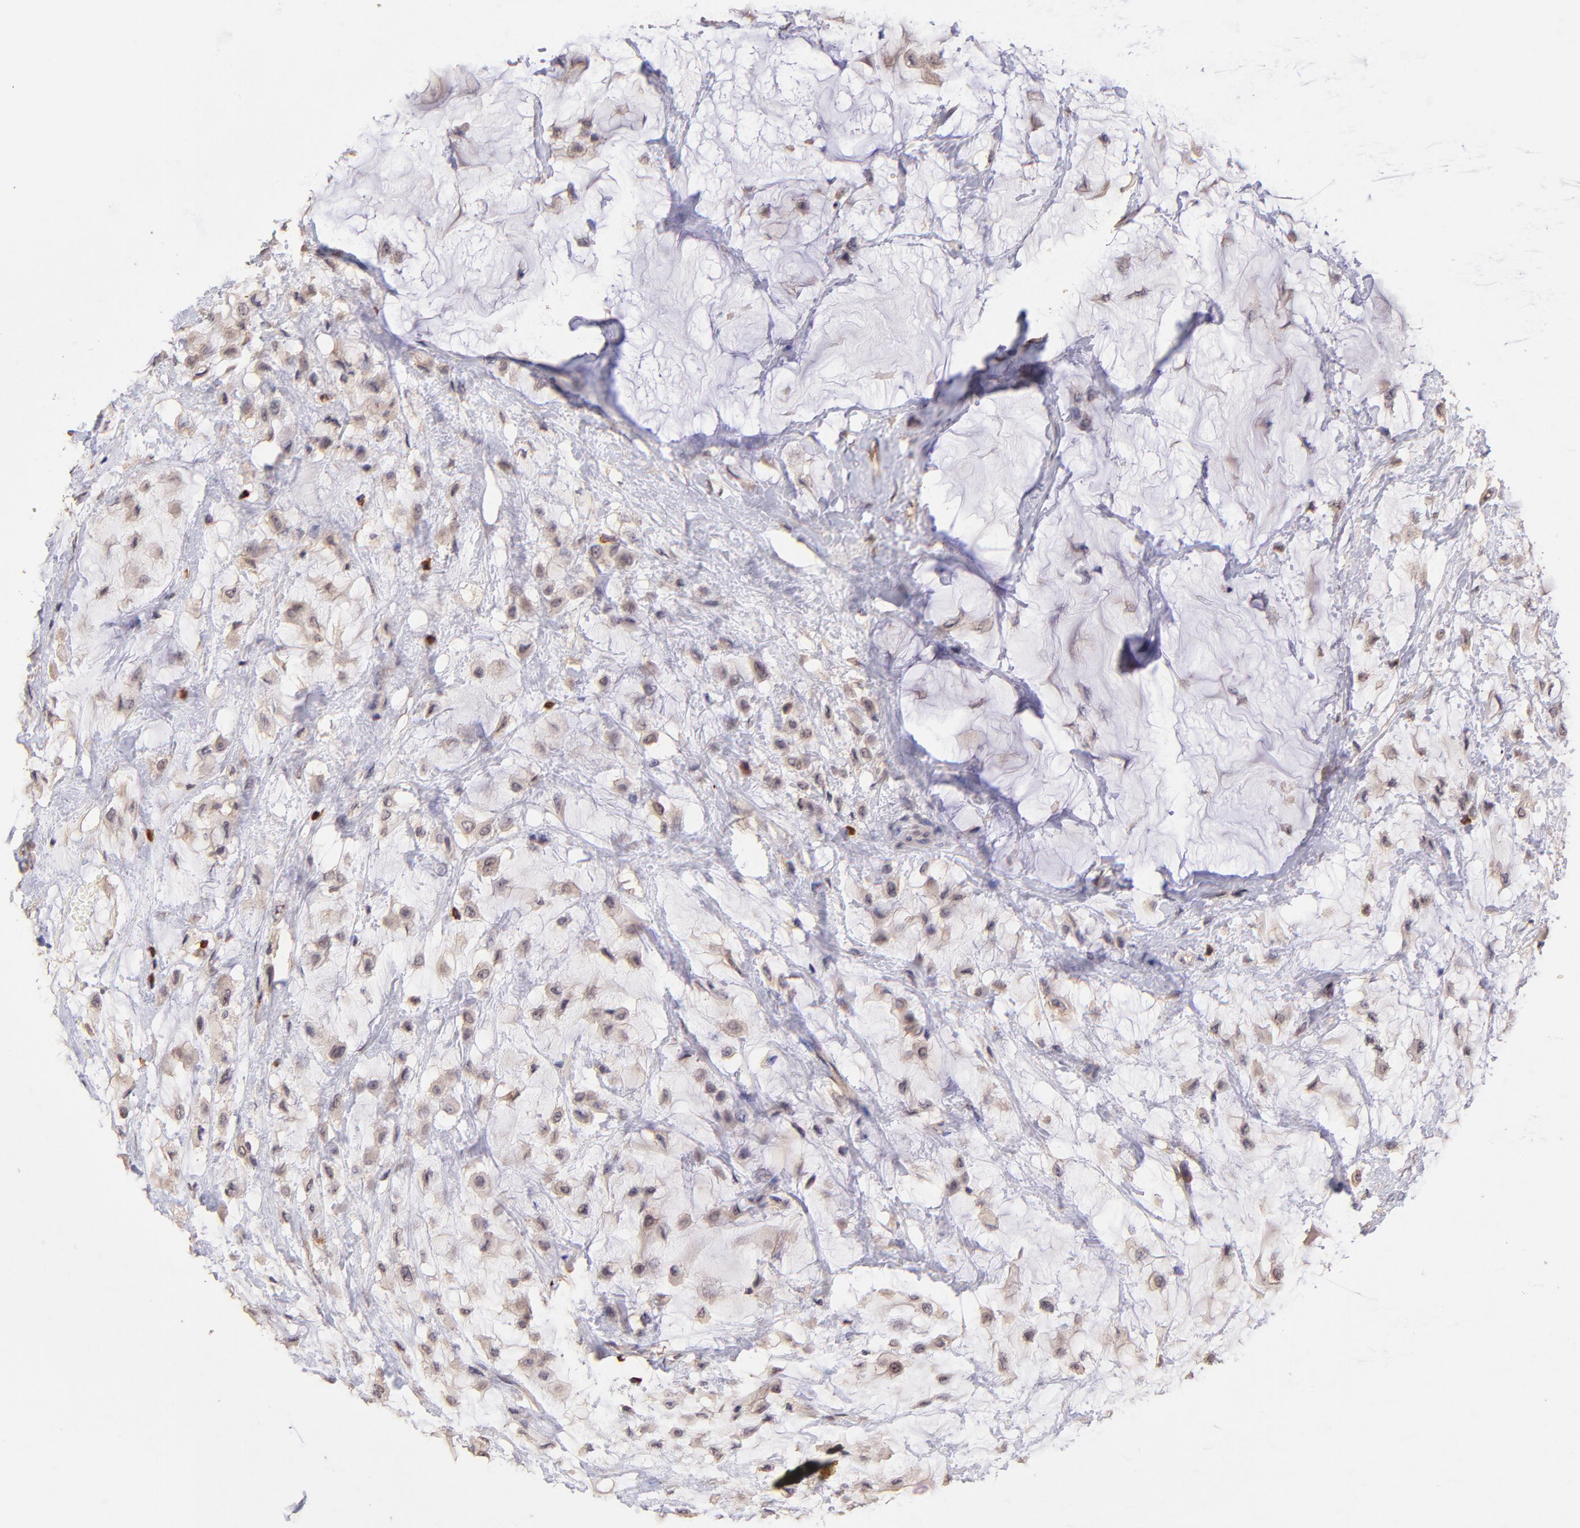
{"staining": {"intensity": "weak", "quantity": ">75%", "location": "cytoplasmic/membranous"}, "tissue": "breast cancer", "cell_type": "Tumor cells", "image_type": "cancer", "snomed": [{"axis": "morphology", "description": "Lobular carcinoma"}, {"axis": "topography", "description": "Breast"}], "caption": "Immunohistochemical staining of human lobular carcinoma (breast) exhibits low levels of weak cytoplasmic/membranous protein positivity in approximately >75% of tumor cells.", "gene": "RNASEL", "patient": {"sex": "female", "age": 85}}